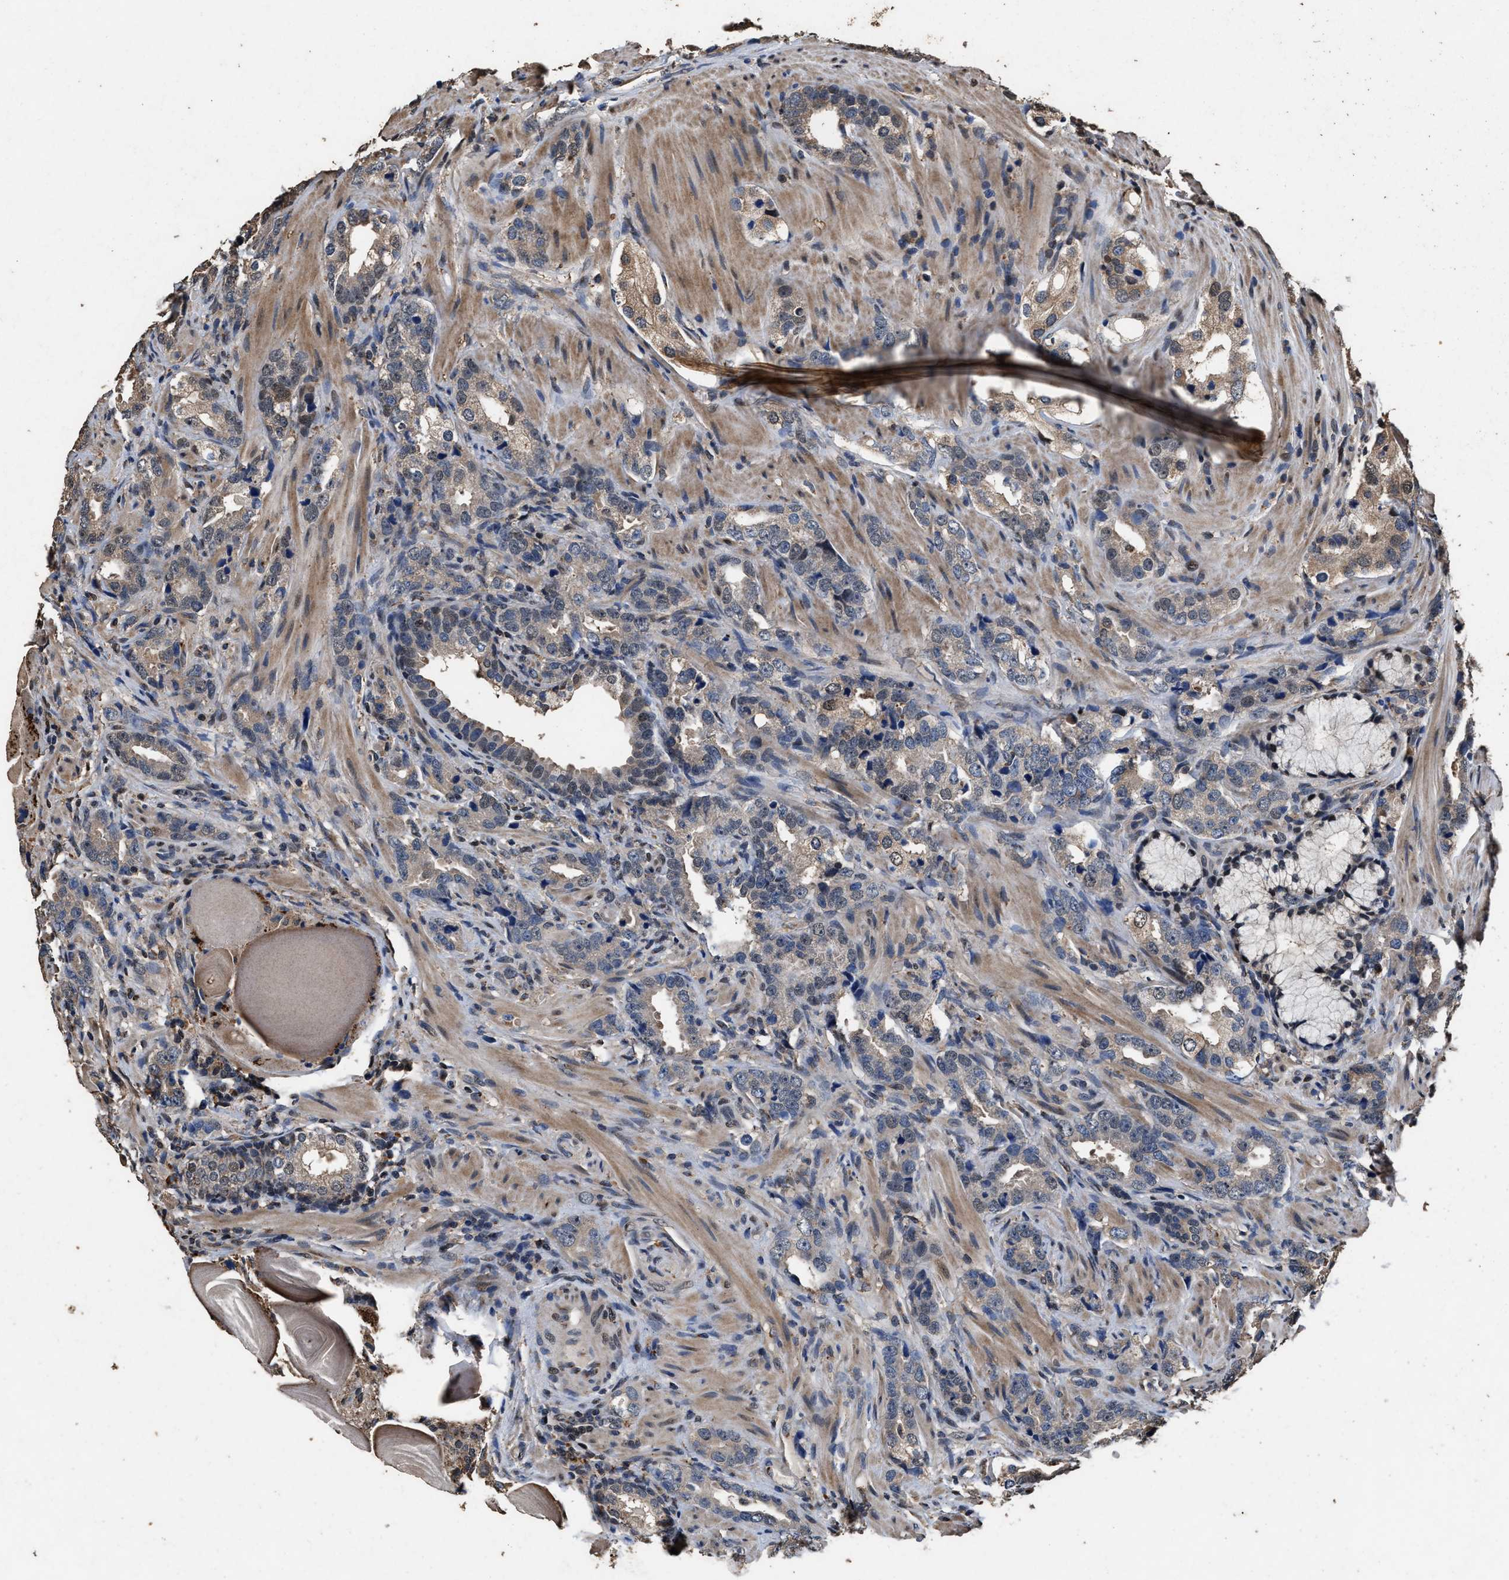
{"staining": {"intensity": "weak", "quantity": "25%-75%", "location": "cytoplasmic/membranous,nuclear"}, "tissue": "prostate cancer", "cell_type": "Tumor cells", "image_type": "cancer", "snomed": [{"axis": "morphology", "description": "Adenocarcinoma, High grade"}, {"axis": "topography", "description": "Prostate"}], "caption": "Protein expression analysis of high-grade adenocarcinoma (prostate) demonstrates weak cytoplasmic/membranous and nuclear positivity in approximately 25%-75% of tumor cells. The protein is stained brown, and the nuclei are stained in blue (DAB (3,3'-diaminobenzidine) IHC with brightfield microscopy, high magnification).", "gene": "TPST2", "patient": {"sex": "male", "age": 63}}